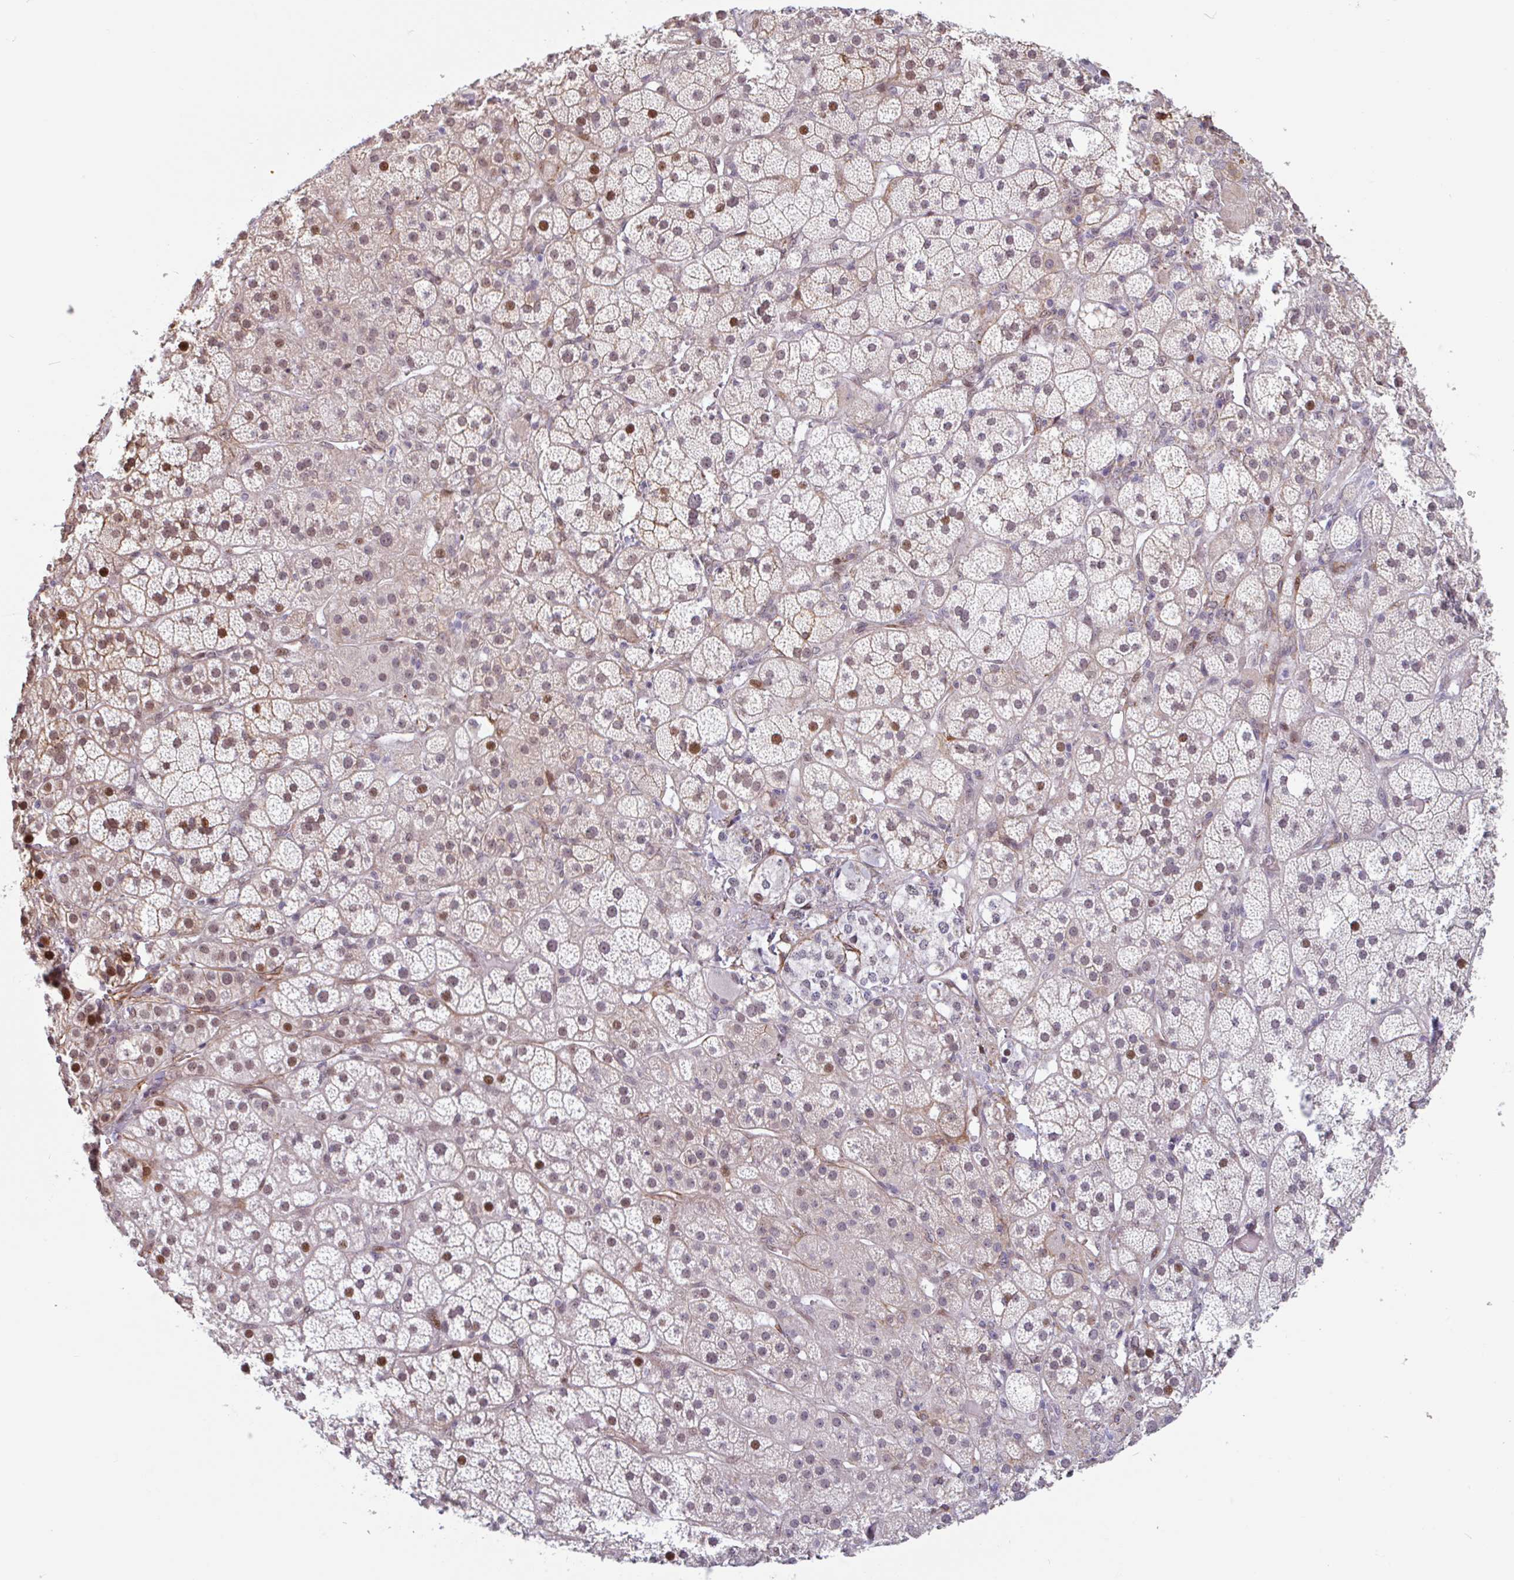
{"staining": {"intensity": "moderate", "quantity": "25%-75%", "location": "cytoplasmic/membranous,nuclear"}, "tissue": "adrenal gland", "cell_type": "Glandular cells", "image_type": "normal", "snomed": [{"axis": "morphology", "description": "Normal tissue, NOS"}, {"axis": "topography", "description": "Adrenal gland"}], "caption": "Glandular cells reveal medium levels of moderate cytoplasmic/membranous,nuclear staining in approximately 25%-75% of cells in normal adrenal gland.", "gene": "TMEM119", "patient": {"sex": "male", "age": 57}}